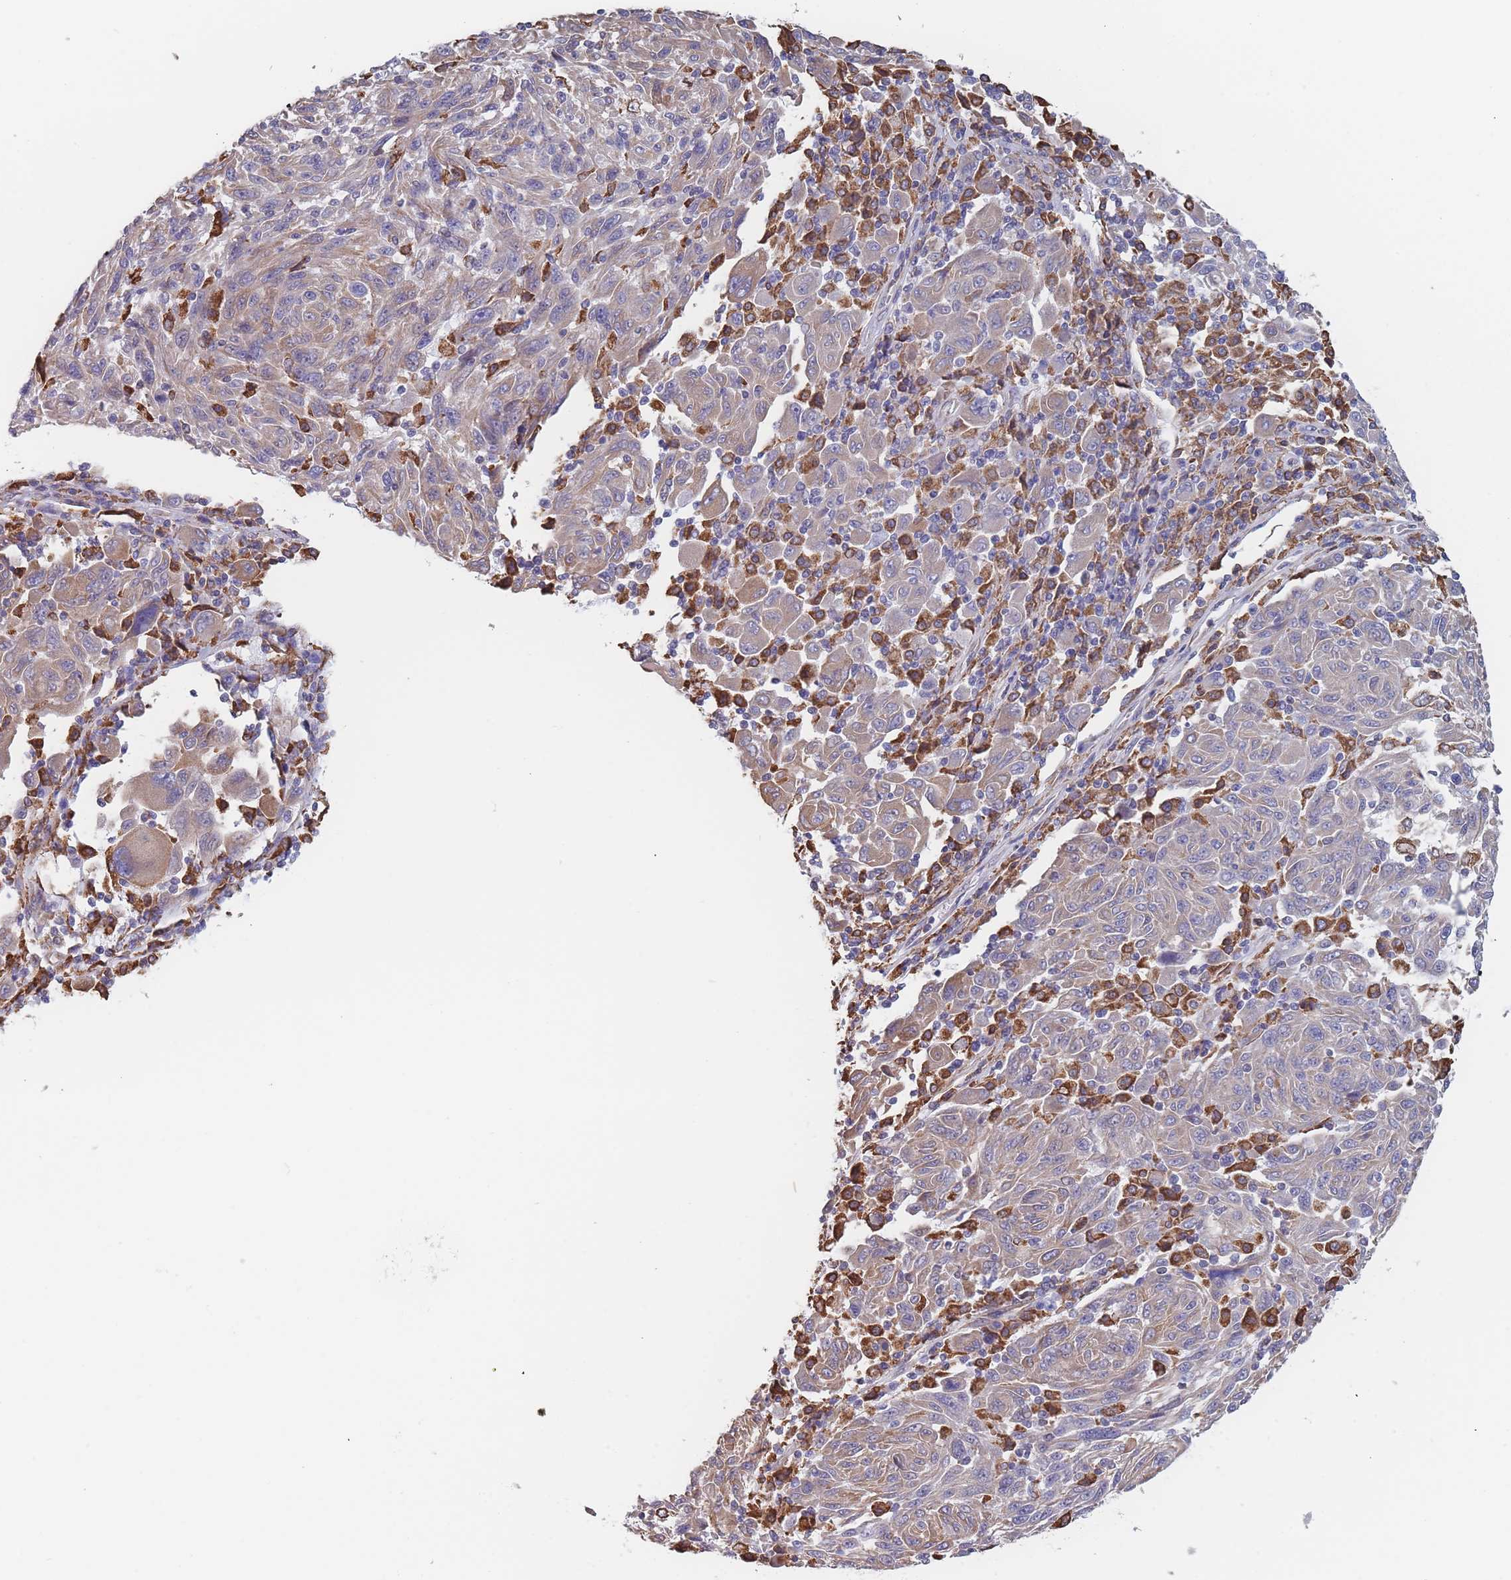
{"staining": {"intensity": "weak", "quantity": "25%-75%", "location": "cytoplasmic/membranous"}, "tissue": "melanoma", "cell_type": "Tumor cells", "image_type": "cancer", "snomed": [{"axis": "morphology", "description": "Malignant melanoma, NOS"}, {"axis": "topography", "description": "Skin"}], "caption": "Immunohistochemistry (IHC) (DAB (3,3'-diaminobenzidine)) staining of malignant melanoma reveals weak cytoplasmic/membranous protein expression in about 25%-75% of tumor cells.", "gene": "OR7C2", "patient": {"sex": "male", "age": 53}}